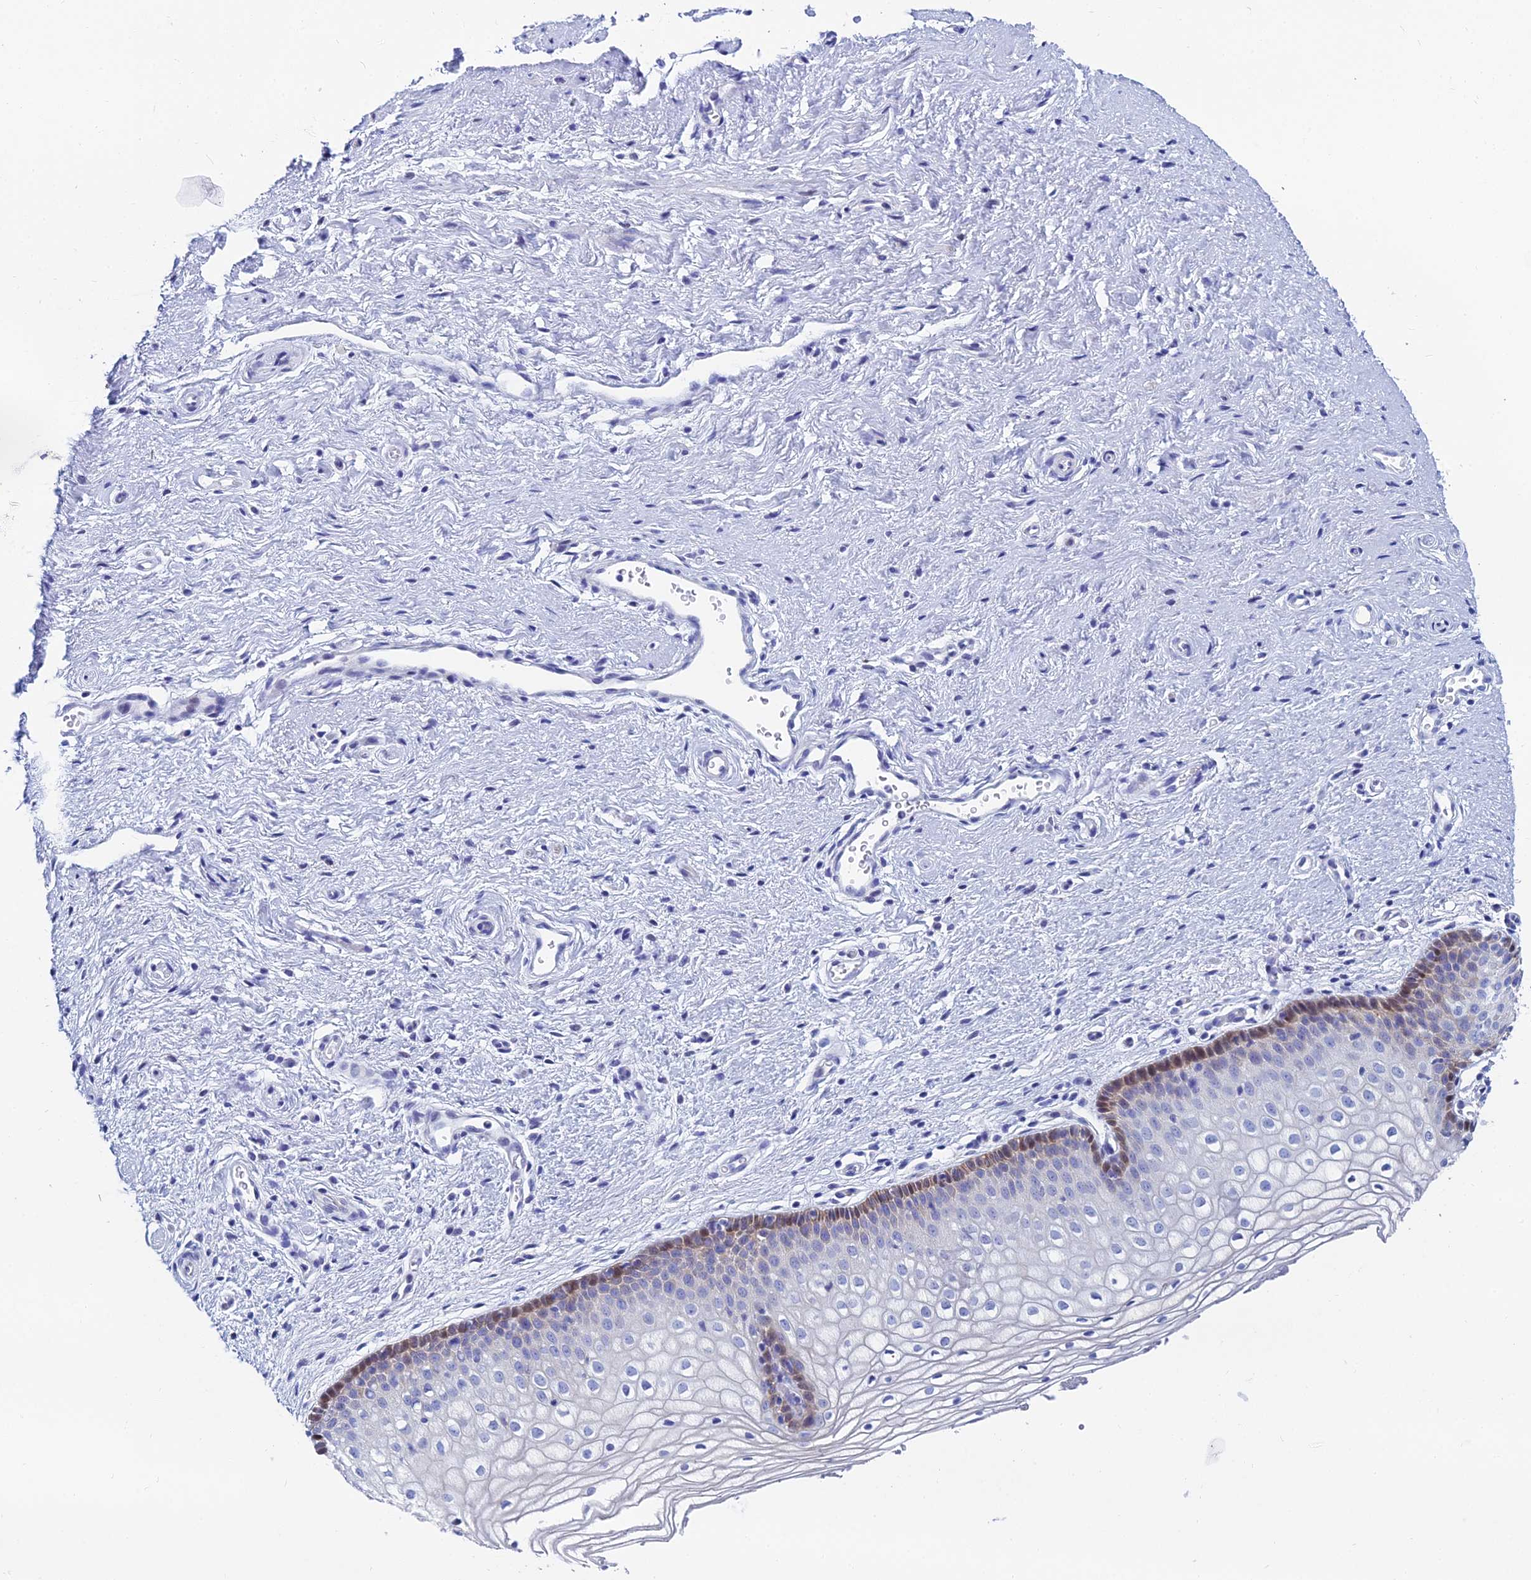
{"staining": {"intensity": "moderate", "quantity": "<25%", "location": "cytoplasmic/membranous,nuclear"}, "tissue": "vagina", "cell_type": "Squamous epithelial cells", "image_type": "normal", "snomed": [{"axis": "morphology", "description": "Normal tissue, NOS"}, {"axis": "topography", "description": "Vagina"}], "caption": "Brown immunohistochemical staining in normal vagina reveals moderate cytoplasmic/membranous,nuclear staining in about <25% of squamous epithelial cells. (brown staining indicates protein expression, while blue staining denotes nuclei).", "gene": "HSPA1L", "patient": {"sex": "female", "age": 60}}